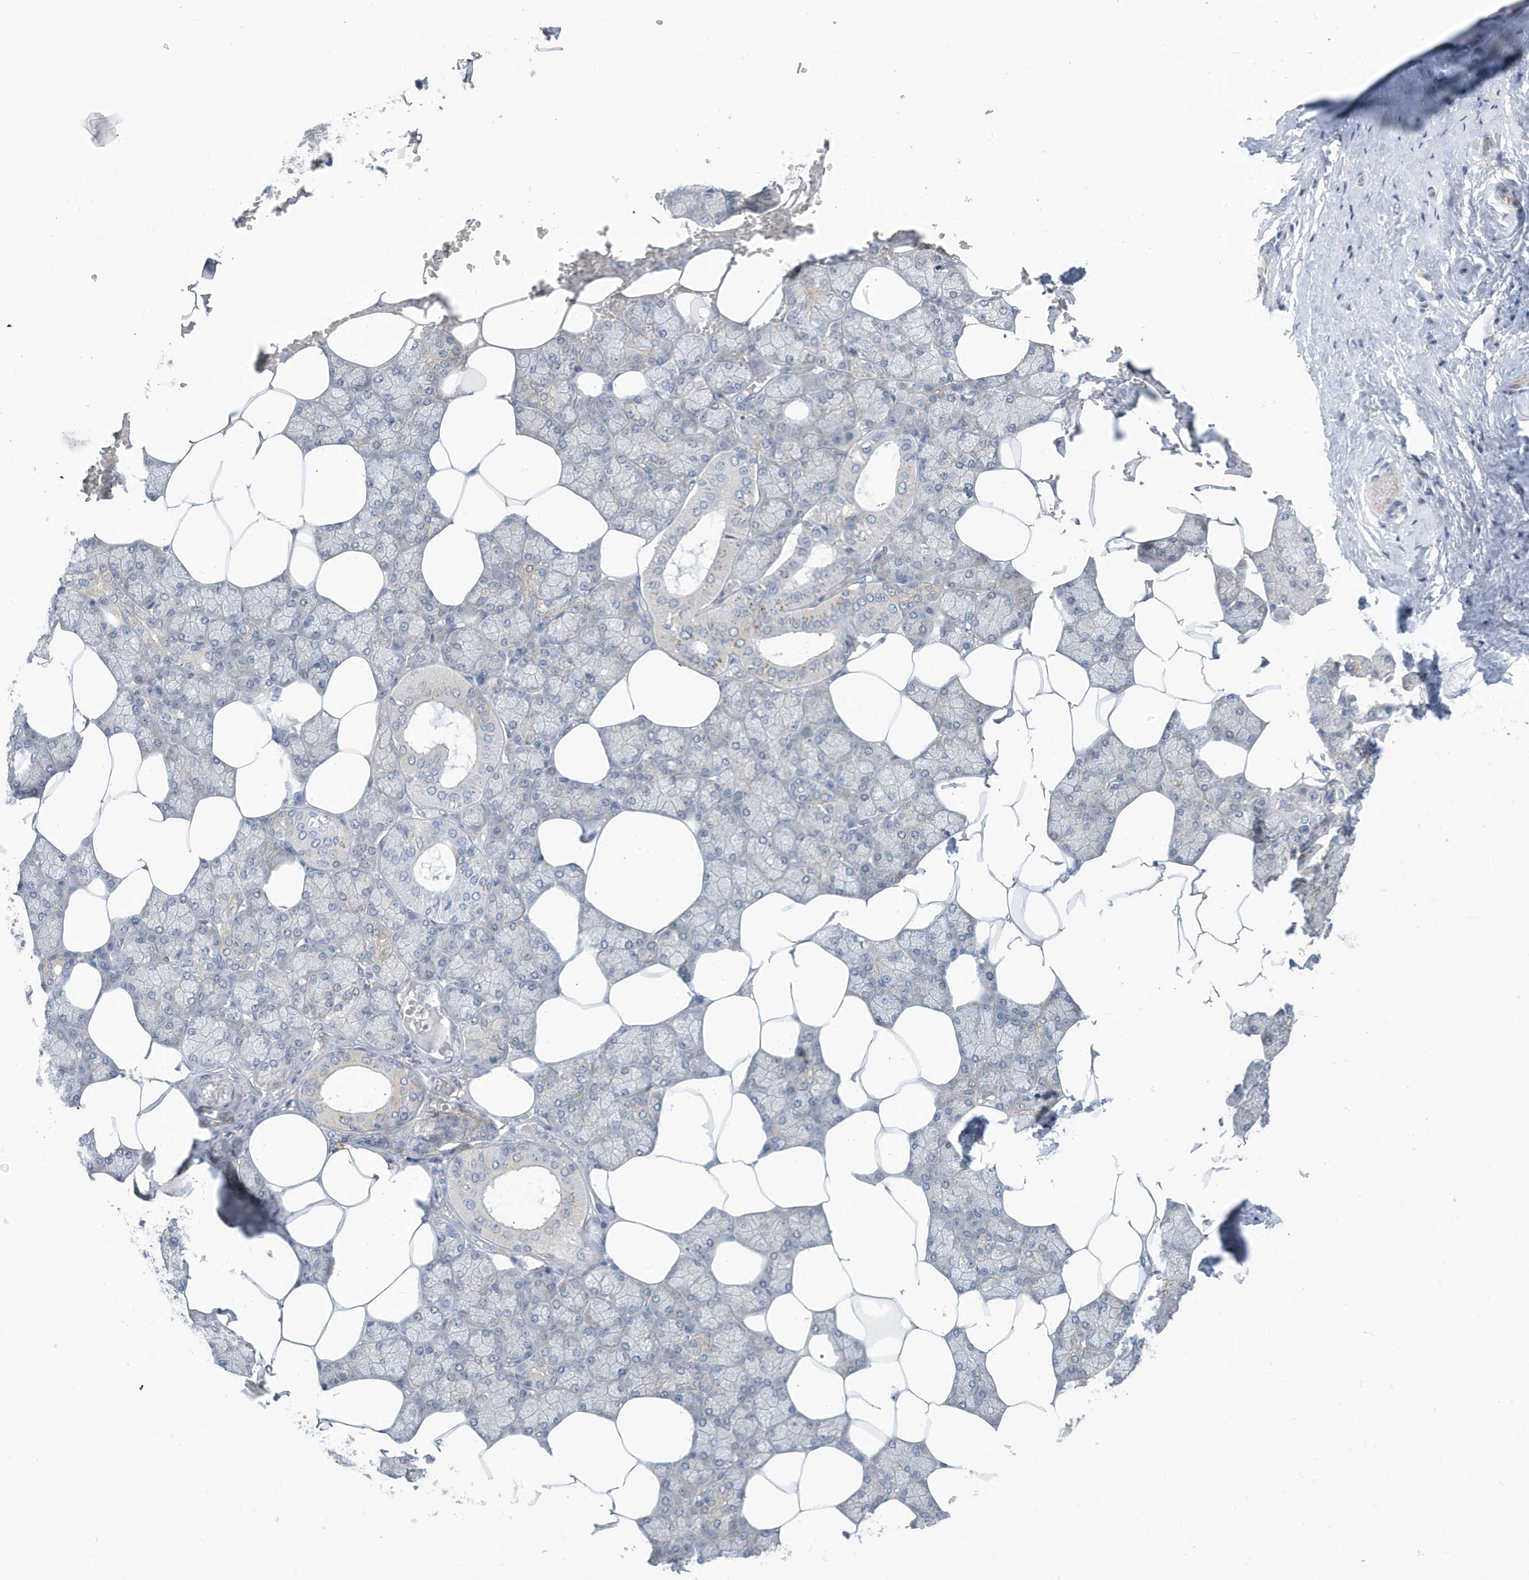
{"staining": {"intensity": "moderate", "quantity": "<25%", "location": "cytoplasmic/membranous"}, "tissue": "salivary gland", "cell_type": "Glandular cells", "image_type": "normal", "snomed": [{"axis": "morphology", "description": "Normal tissue, NOS"}, {"axis": "topography", "description": "Salivary gland"}], "caption": "IHC image of normal human salivary gland stained for a protein (brown), which shows low levels of moderate cytoplasmic/membranous staining in approximately <25% of glandular cells.", "gene": "VTA1", "patient": {"sex": "male", "age": 62}}